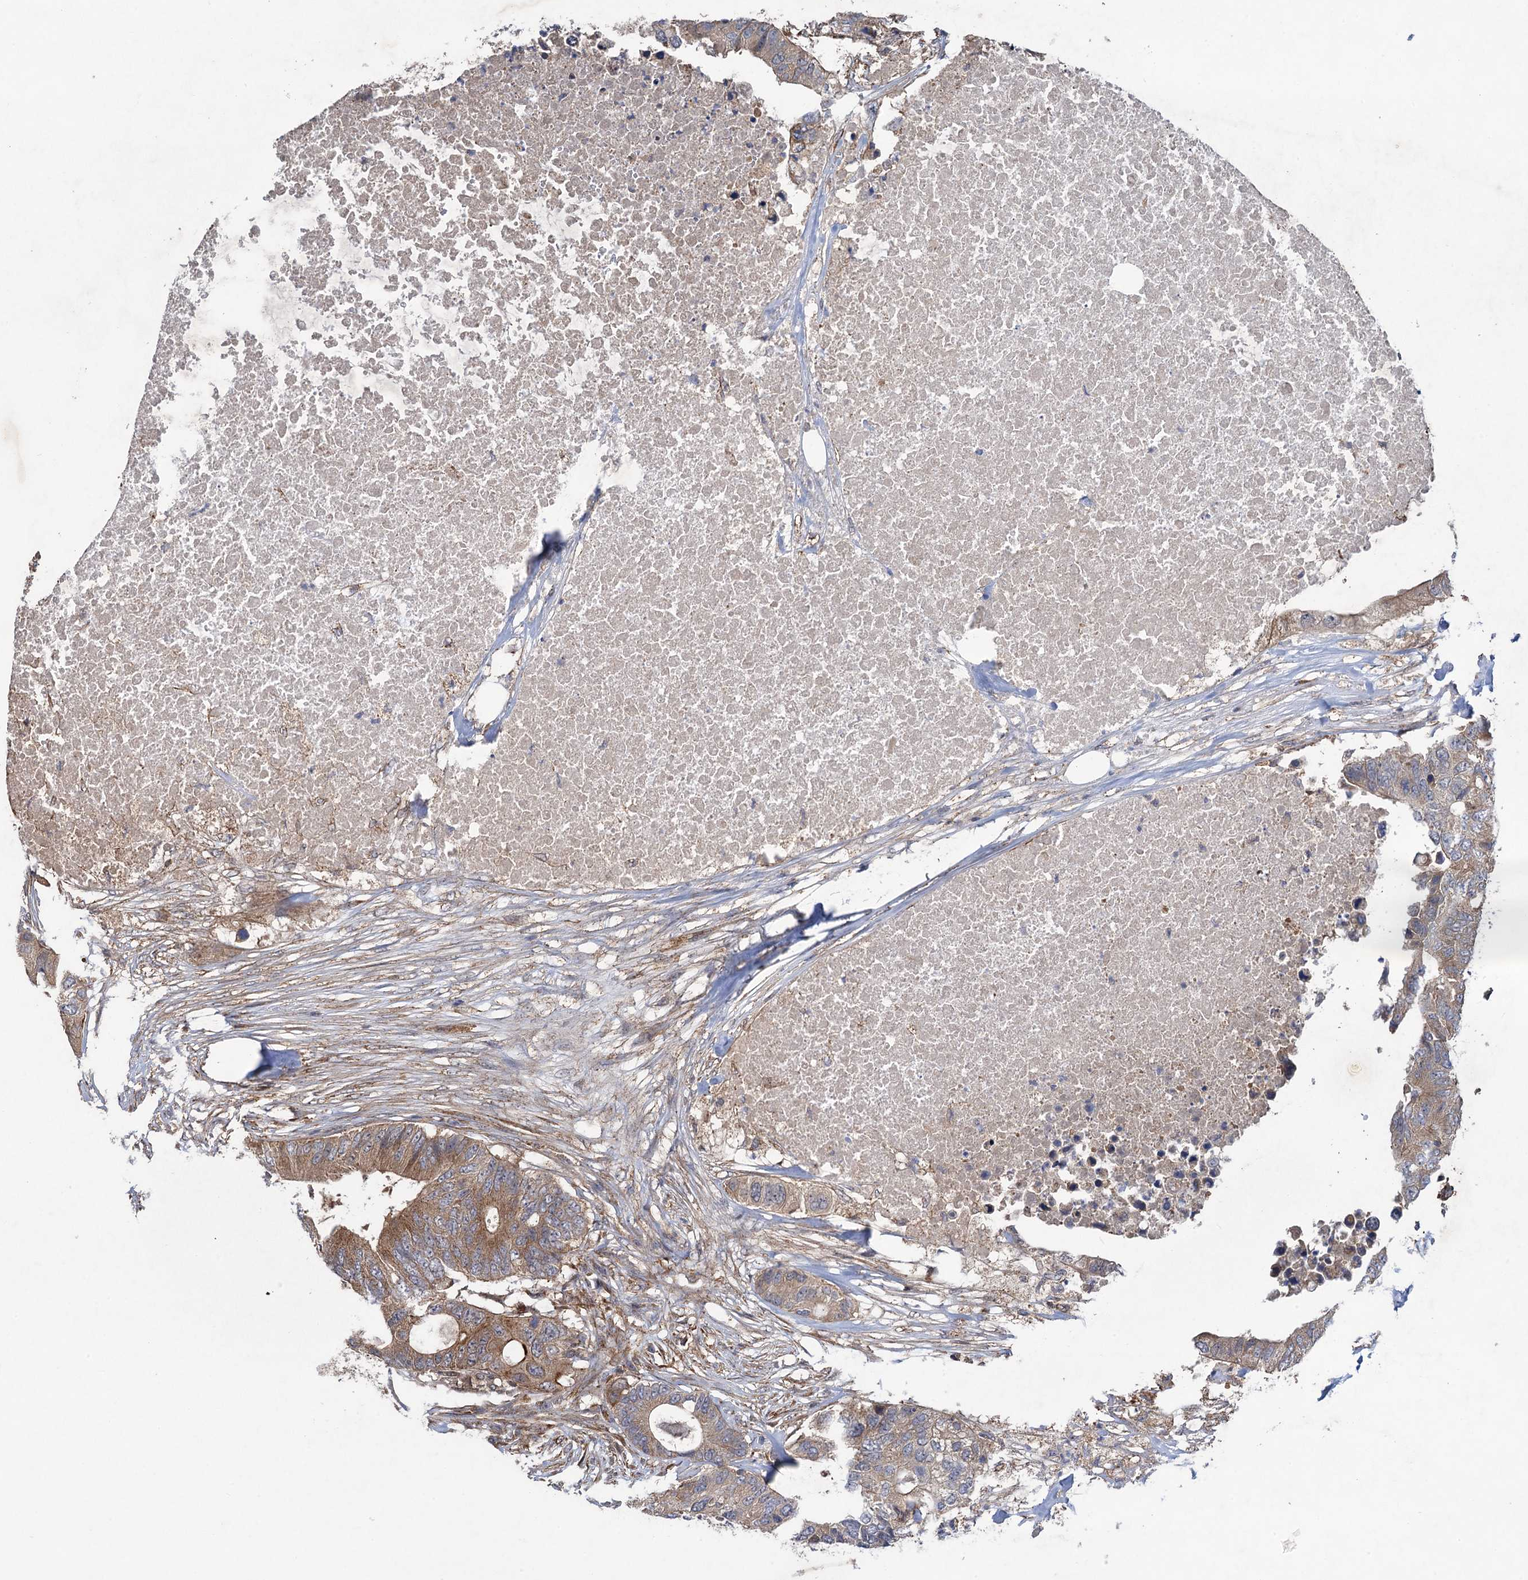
{"staining": {"intensity": "moderate", "quantity": ">75%", "location": "cytoplasmic/membranous"}, "tissue": "colorectal cancer", "cell_type": "Tumor cells", "image_type": "cancer", "snomed": [{"axis": "morphology", "description": "Adenocarcinoma, NOS"}, {"axis": "topography", "description": "Colon"}], "caption": "Colorectal cancer (adenocarcinoma) stained with DAB immunohistochemistry (IHC) displays medium levels of moderate cytoplasmic/membranous expression in approximately >75% of tumor cells.", "gene": "HAUS1", "patient": {"sex": "male", "age": 71}}